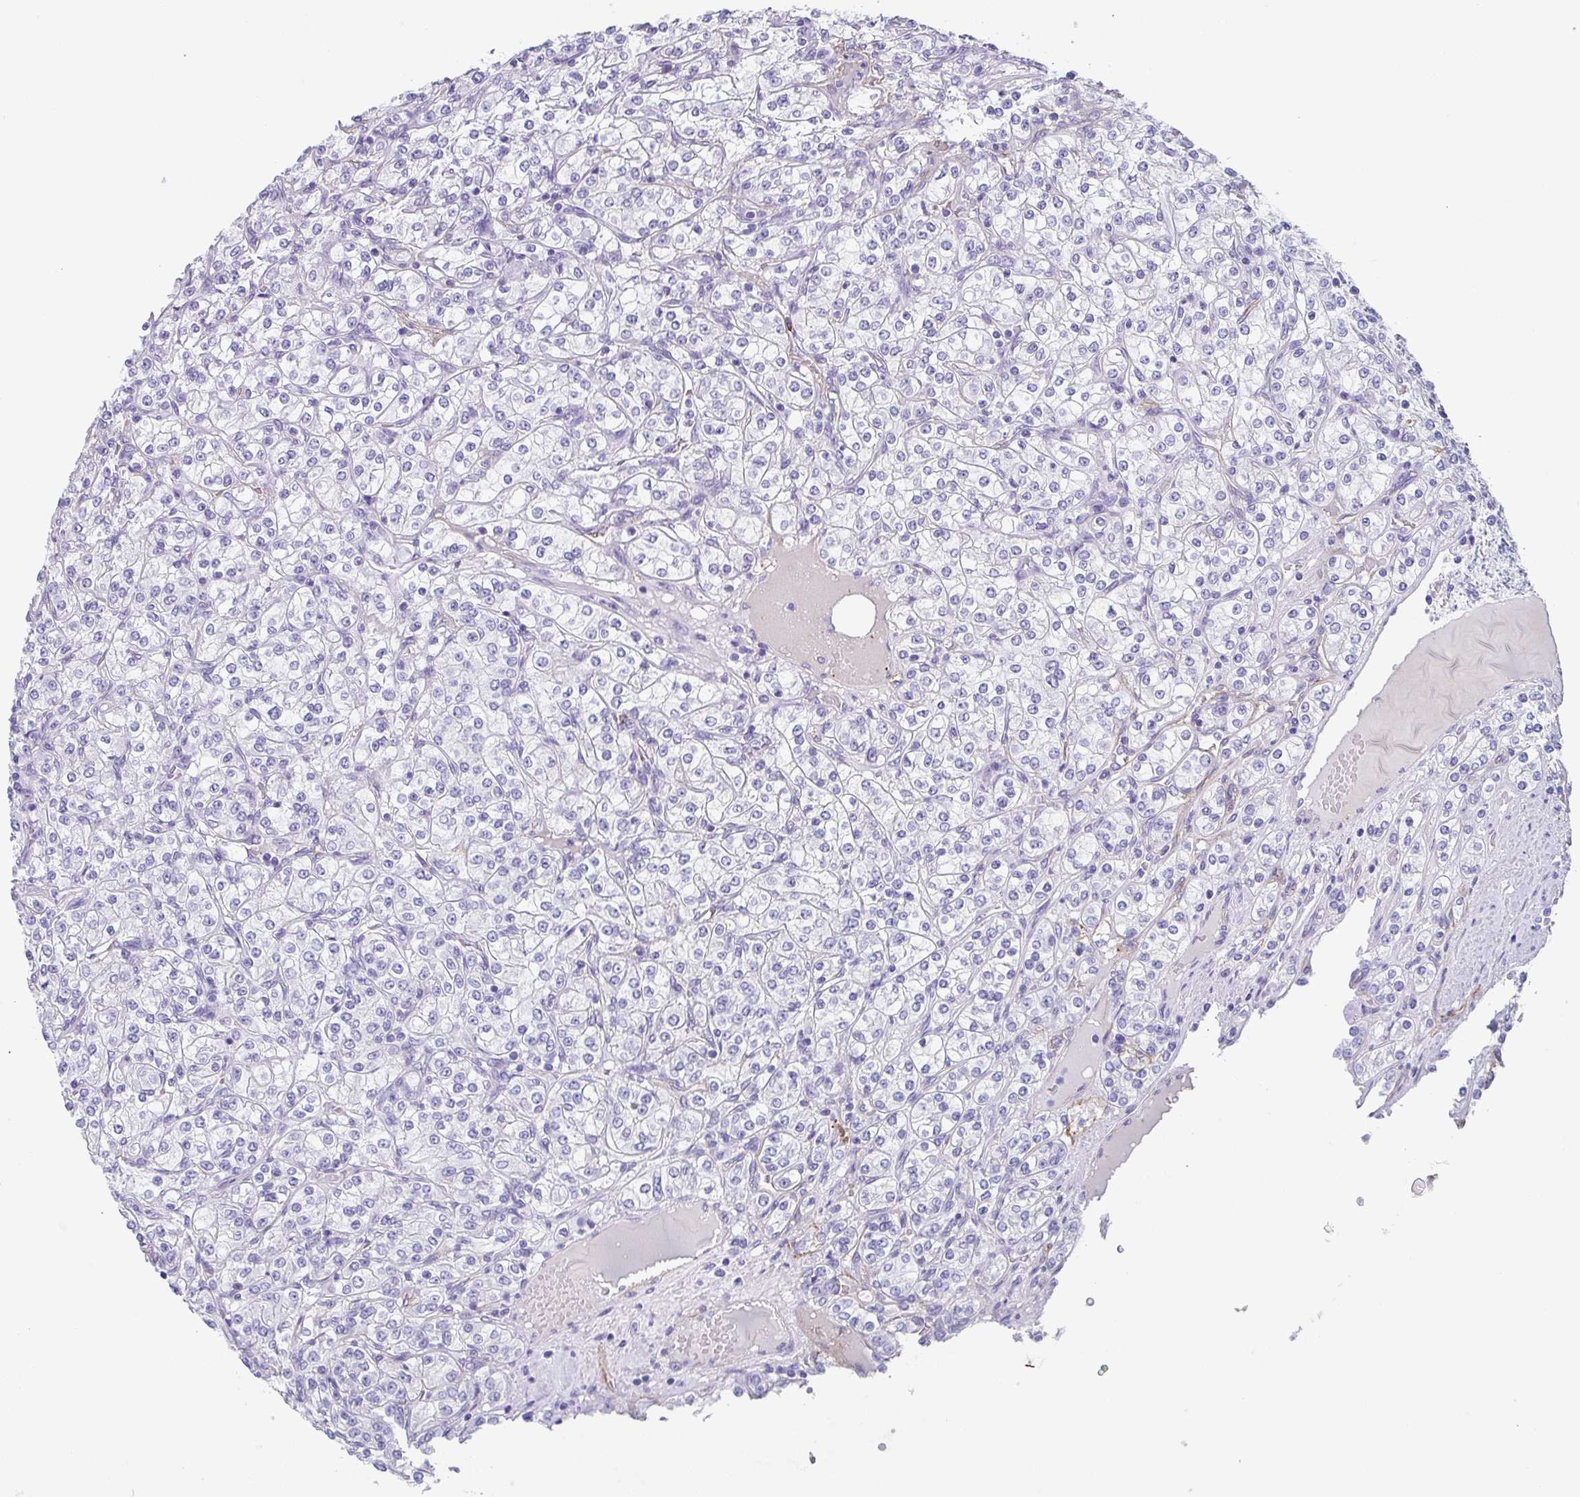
{"staining": {"intensity": "negative", "quantity": "none", "location": "none"}, "tissue": "renal cancer", "cell_type": "Tumor cells", "image_type": "cancer", "snomed": [{"axis": "morphology", "description": "Adenocarcinoma, NOS"}, {"axis": "topography", "description": "Kidney"}], "caption": "The immunohistochemistry (IHC) photomicrograph has no significant expression in tumor cells of renal cancer (adenocarcinoma) tissue. The staining was performed using DAB to visualize the protein expression in brown, while the nuclei were stained in blue with hematoxylin (Magnification: 20x).", "gene": "DBN1", "patient": {"sex": "male", "age": 77}}